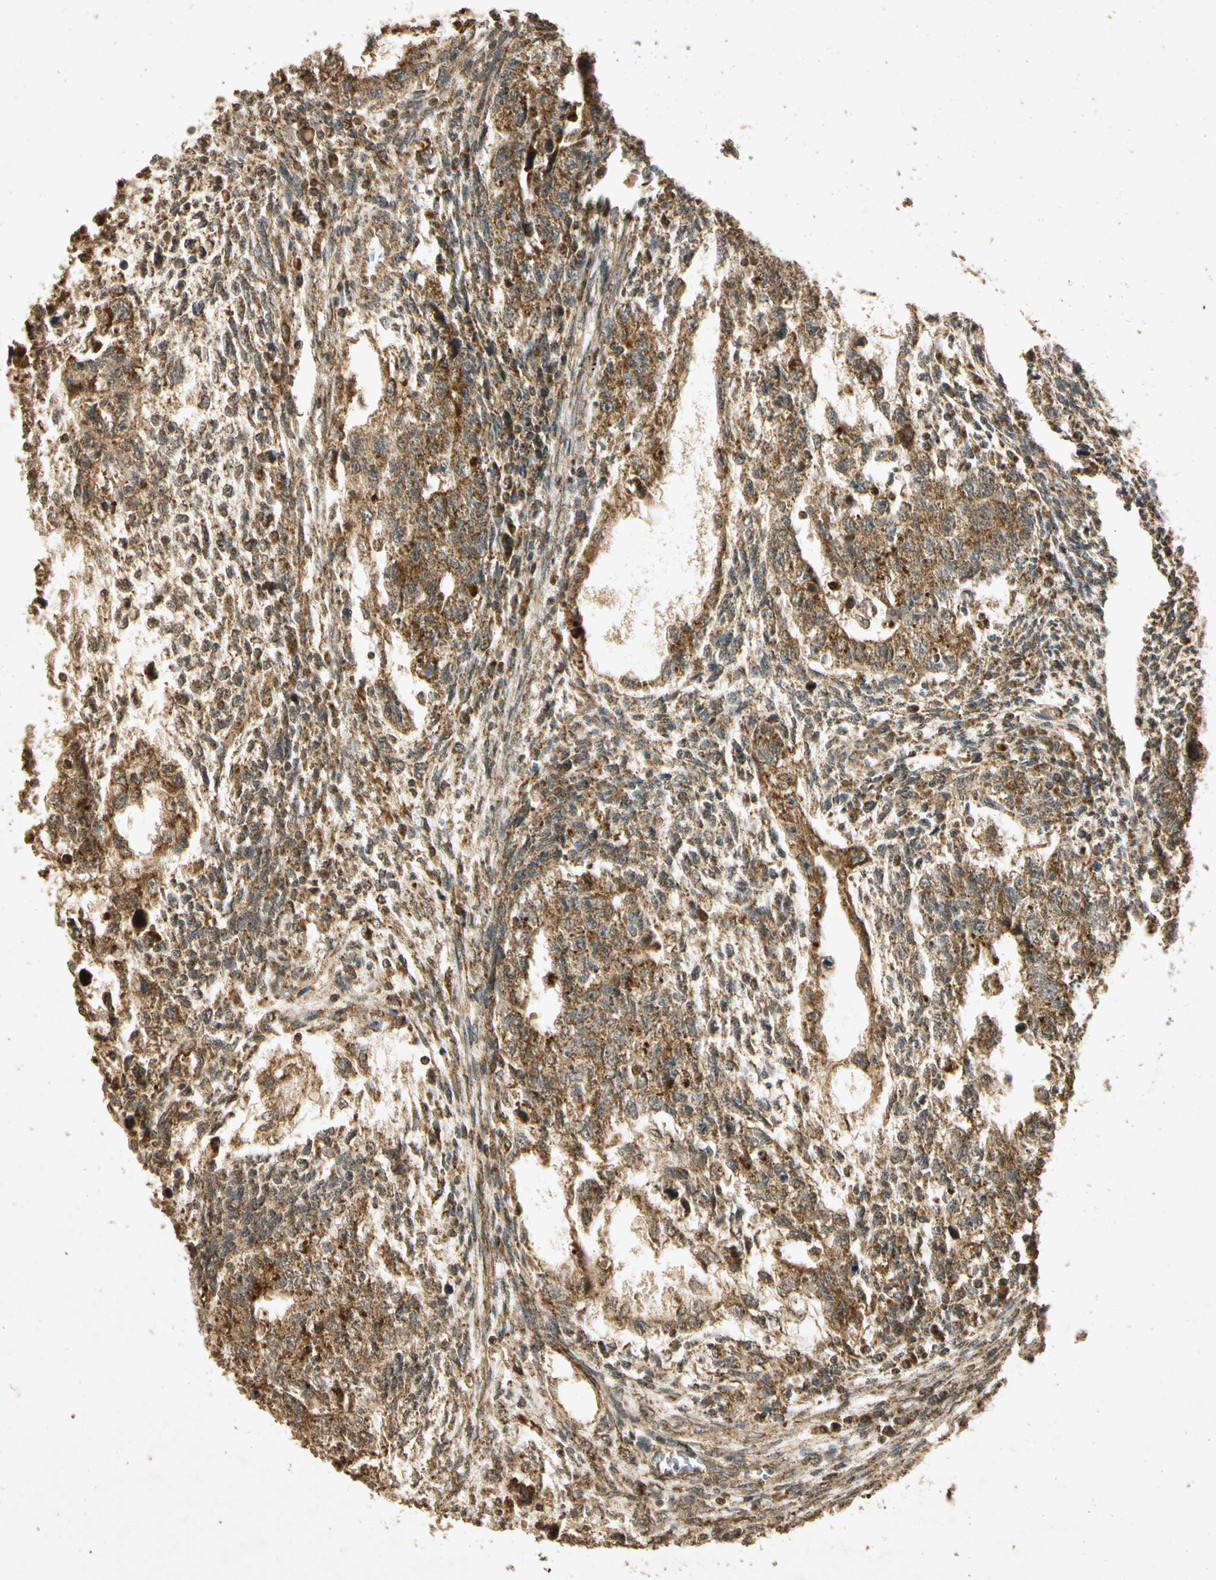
{"staining": {"intensity": "moderate", "quantity": ">75%", "location": "cytoplasmic/membranous"}, "tissue": "testis cancer", "cell_type": "Tumor cells", "image_type": "cancer", "snomed": [{"axis": "morphology", "description": "Normal tissue, NOS"}, {"axis": "morphology", "description": "Carcinoma, Embryonal, NOS"}, {"axis": "topography", "description": "Testis"}], "caption": "The immunohistochemical stain highlights moderate cytoplasmic/membranous staining in tumor cells of testis cancer tissue.", "gene": "PRDX3", "patient": {"sex": "male", "age": 36}}